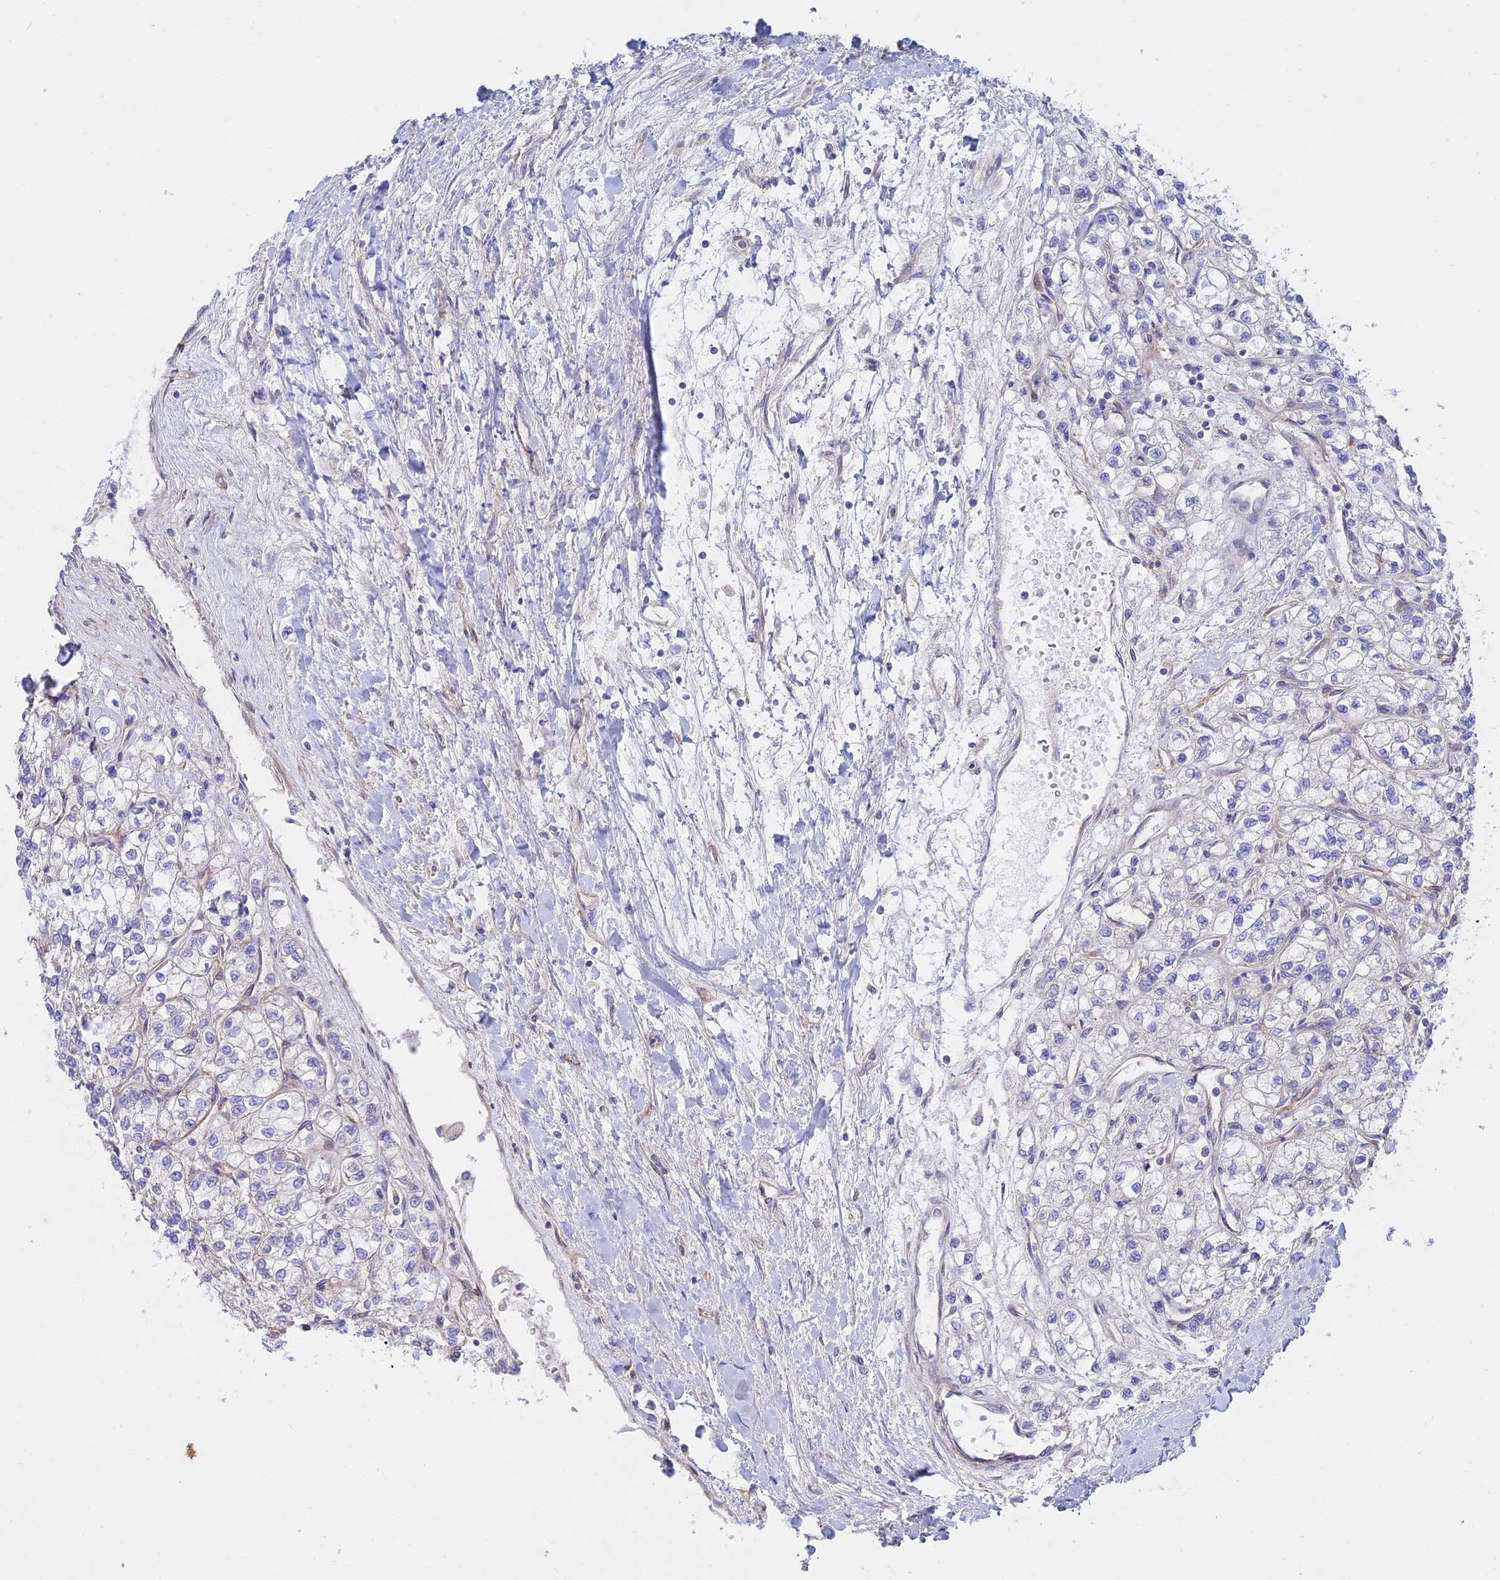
{"staining": {"intensity": "negative", "quantity": "none", "location": "none"}, "tissue": "renal cancer", "cell_type": "Tumor cells", "image_type": "cancer", "snomed": [{"axis": "morphology", "description": "Adenocarcinoma, NOS"}, {"axis": "topography", "description": "Kidney"}], "caption": "Tumor cells are negative for brown protein staining in renal adenocarcinoma. Brightfield microscopy of IHC stained with DAB (3,3'-diaminobenzidine) (brown) and hematoxylin (blue), captured at high magnification.", "gene": "KCNAB1", "patient": {"sex": "male", "age": 80}}